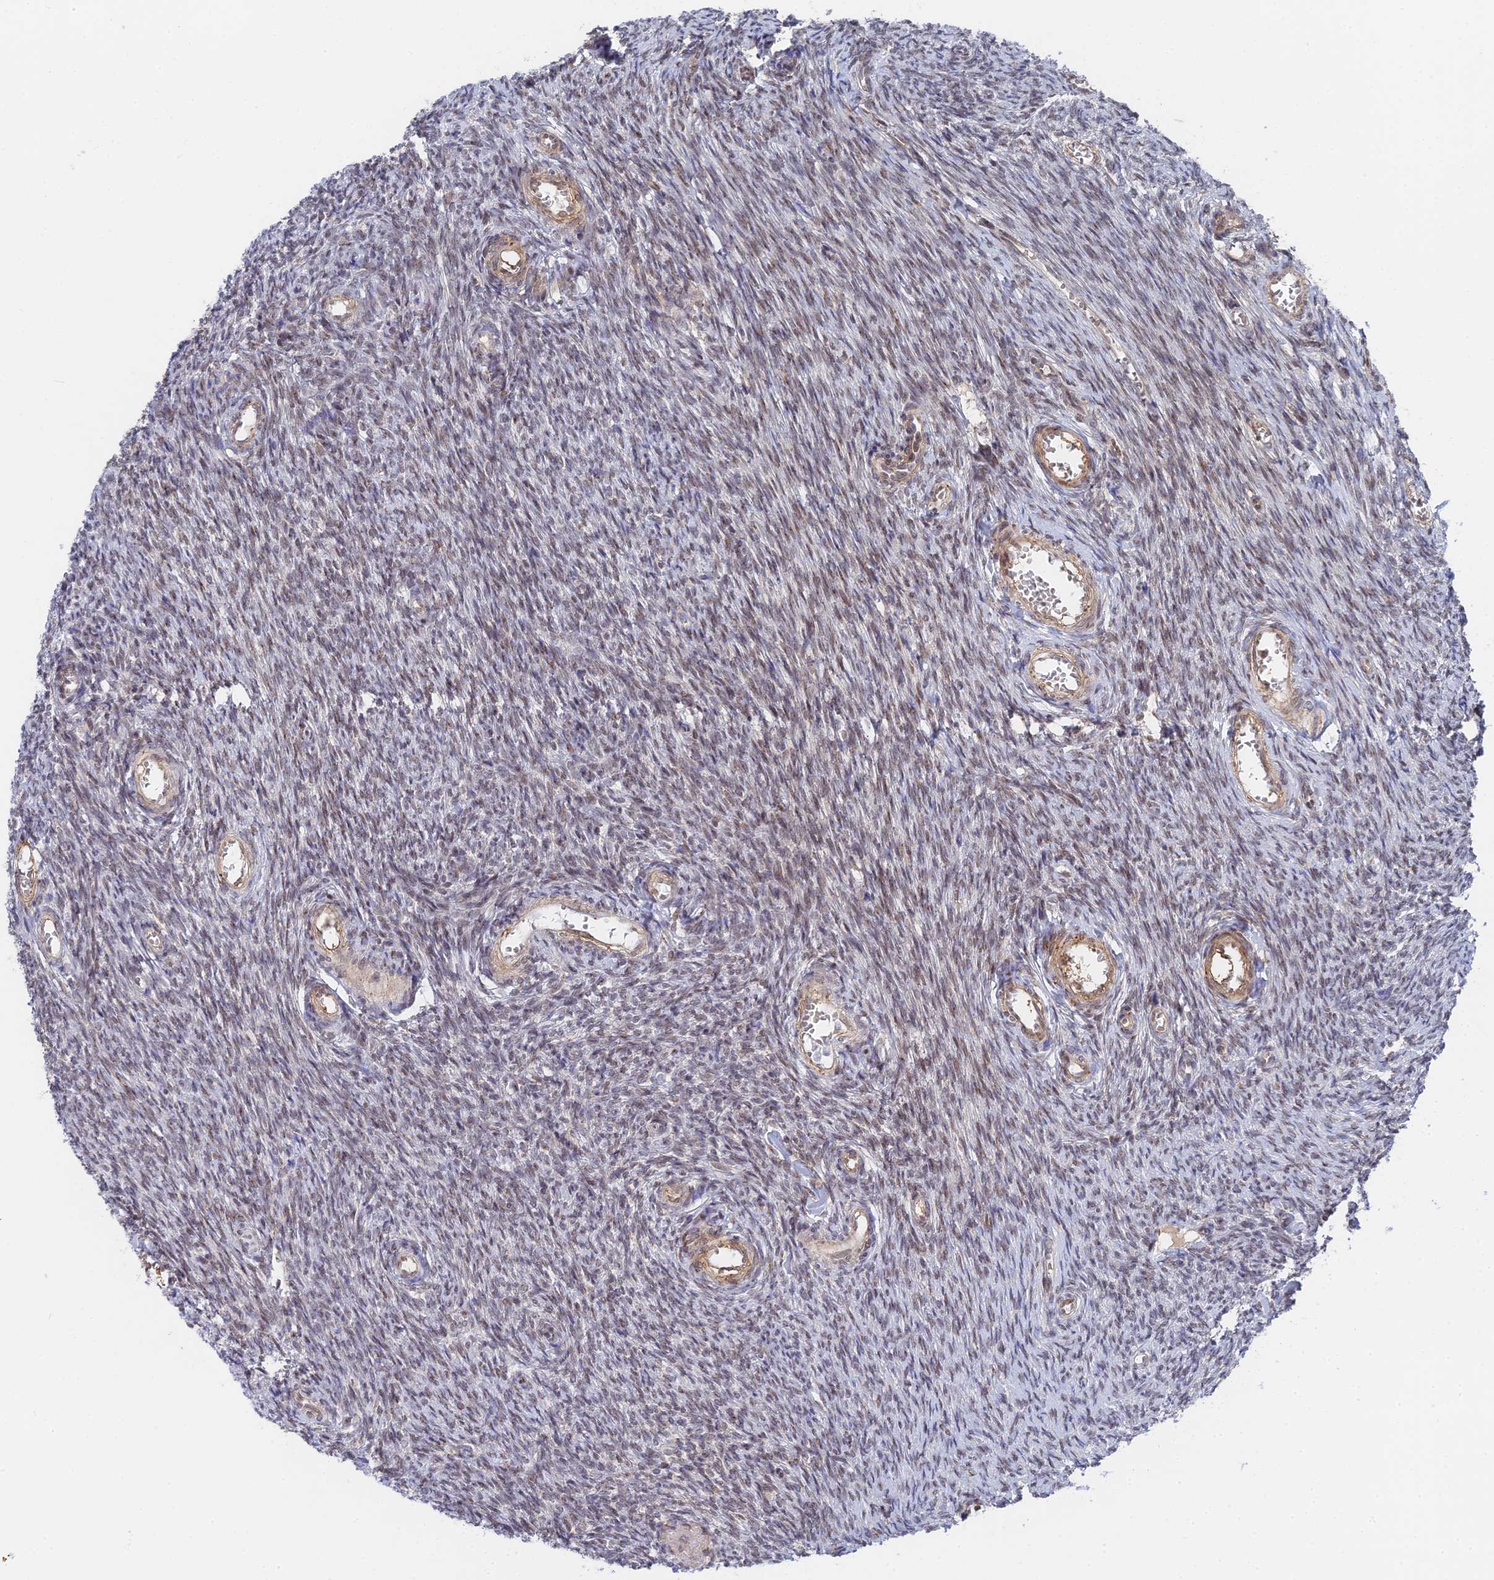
{"staining": {"intensity": "moderate", "quantity": "<25%", "location": "nuclear"}, "tissue": "ovary", "cell_type": "Ovarian stroma cells", "image_type": "normal", "snomed": [{"axis": "morphology", "description": "Normal tissue, NOS"}, {"axis": "topography", "description": "Ovary"}], "caption": "A brown stain shows moderate nuclear positivity of a protein in ovarian stroma cells of normal ovary.", "gene": "CCDC85A", "patient": {"sex": "female", "age": 44}}